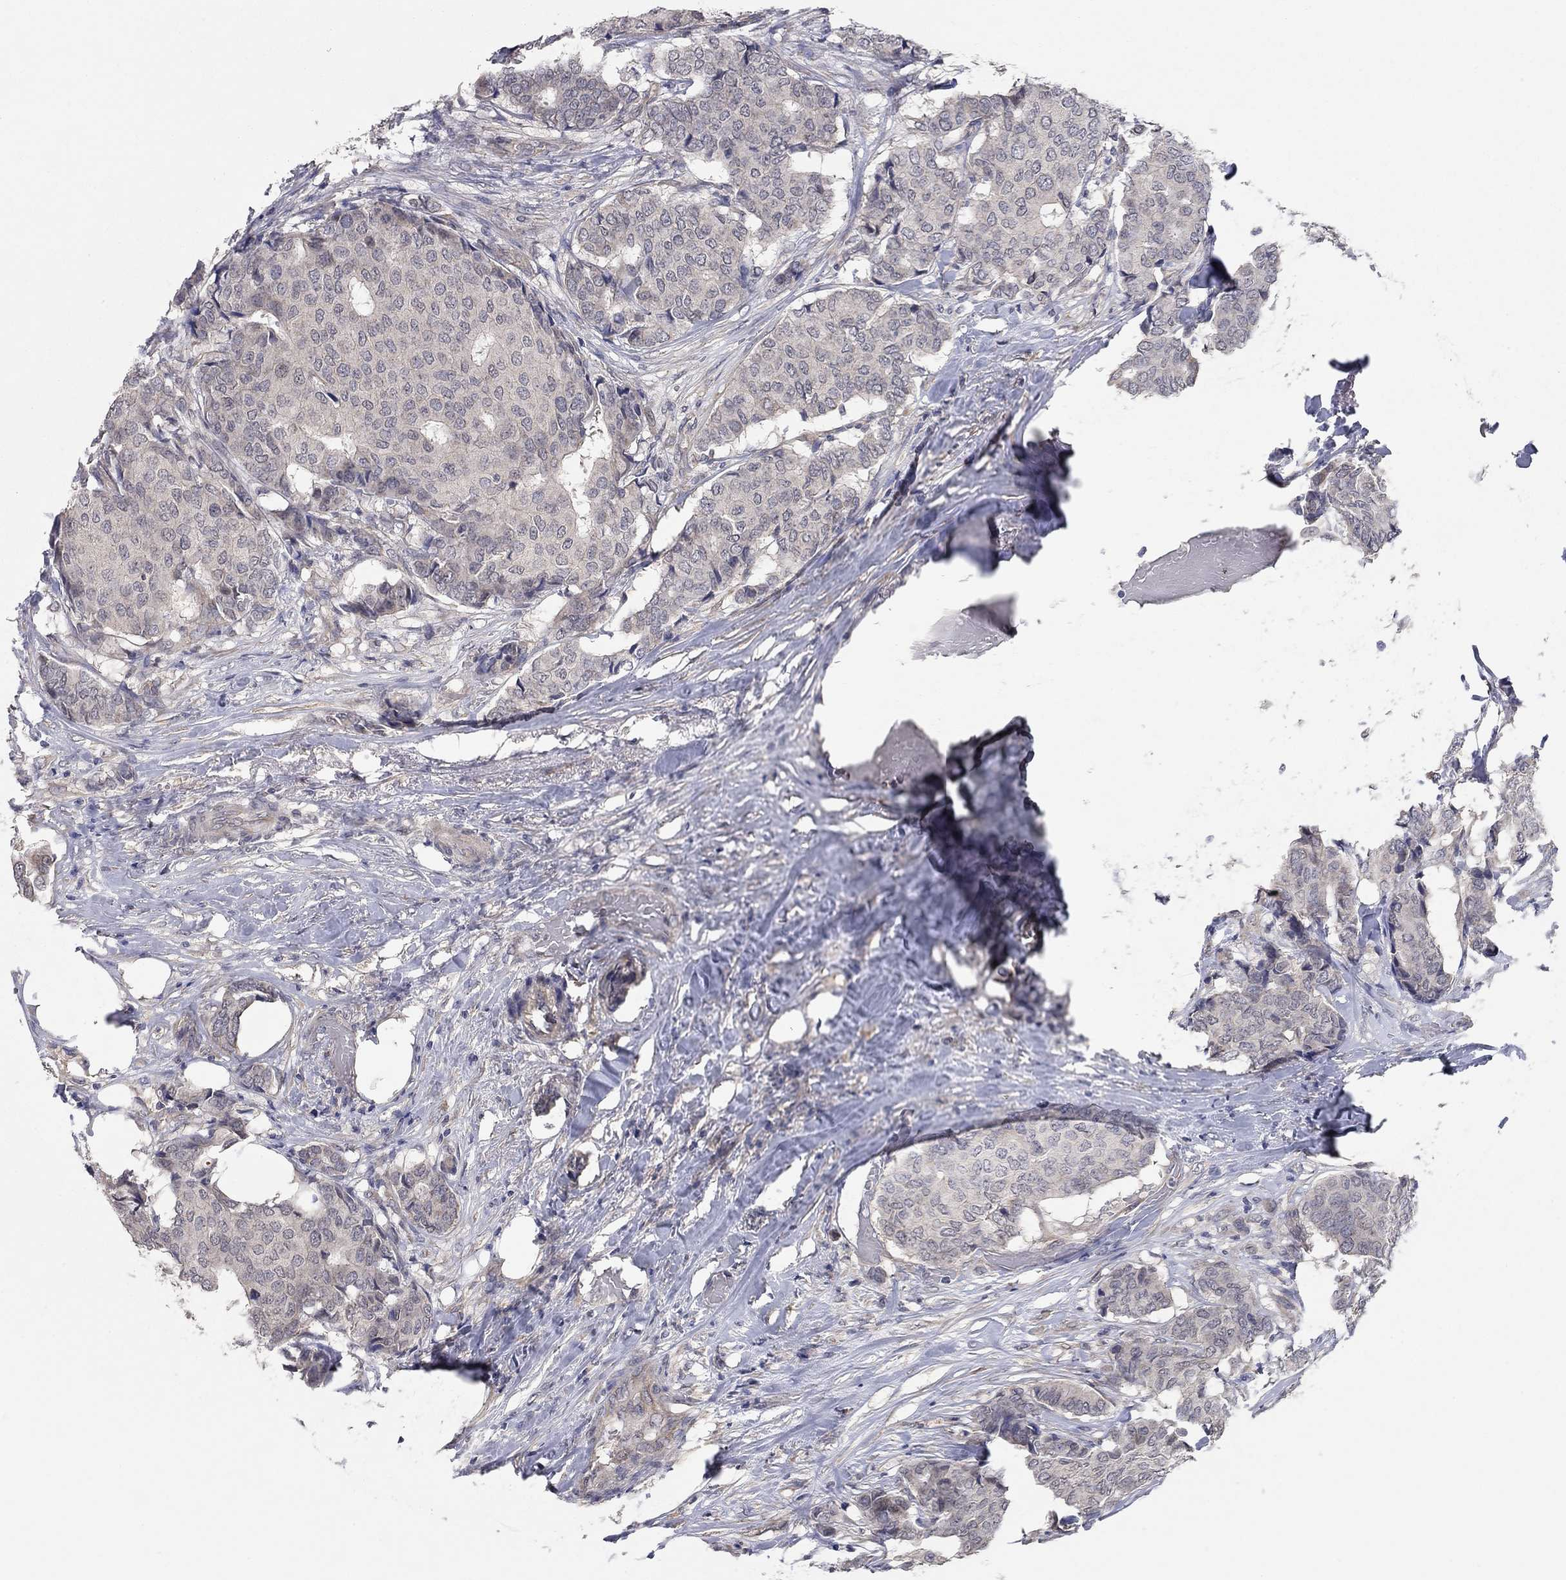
{"staining": {"intensity": "negative", "quantity": "none", "location": "none"}, "tissue": "breast cancer", "cell_type": "Tumor cells", "image_type": "cancer", "snomed": [{"axis": "morphology", "description": "Duct carcinoma"}, {"axis": "topography", "description": "Breast"}], "caption": "A histopathology image of breast cancer stained for a protein demonstrates no brown staining in tumor cells. (DAB immunohistochemistry visualized using brightfield microscopy, high magnification).", "gene": "WASF3", "patient": {"sex": "female", "age": 75}}